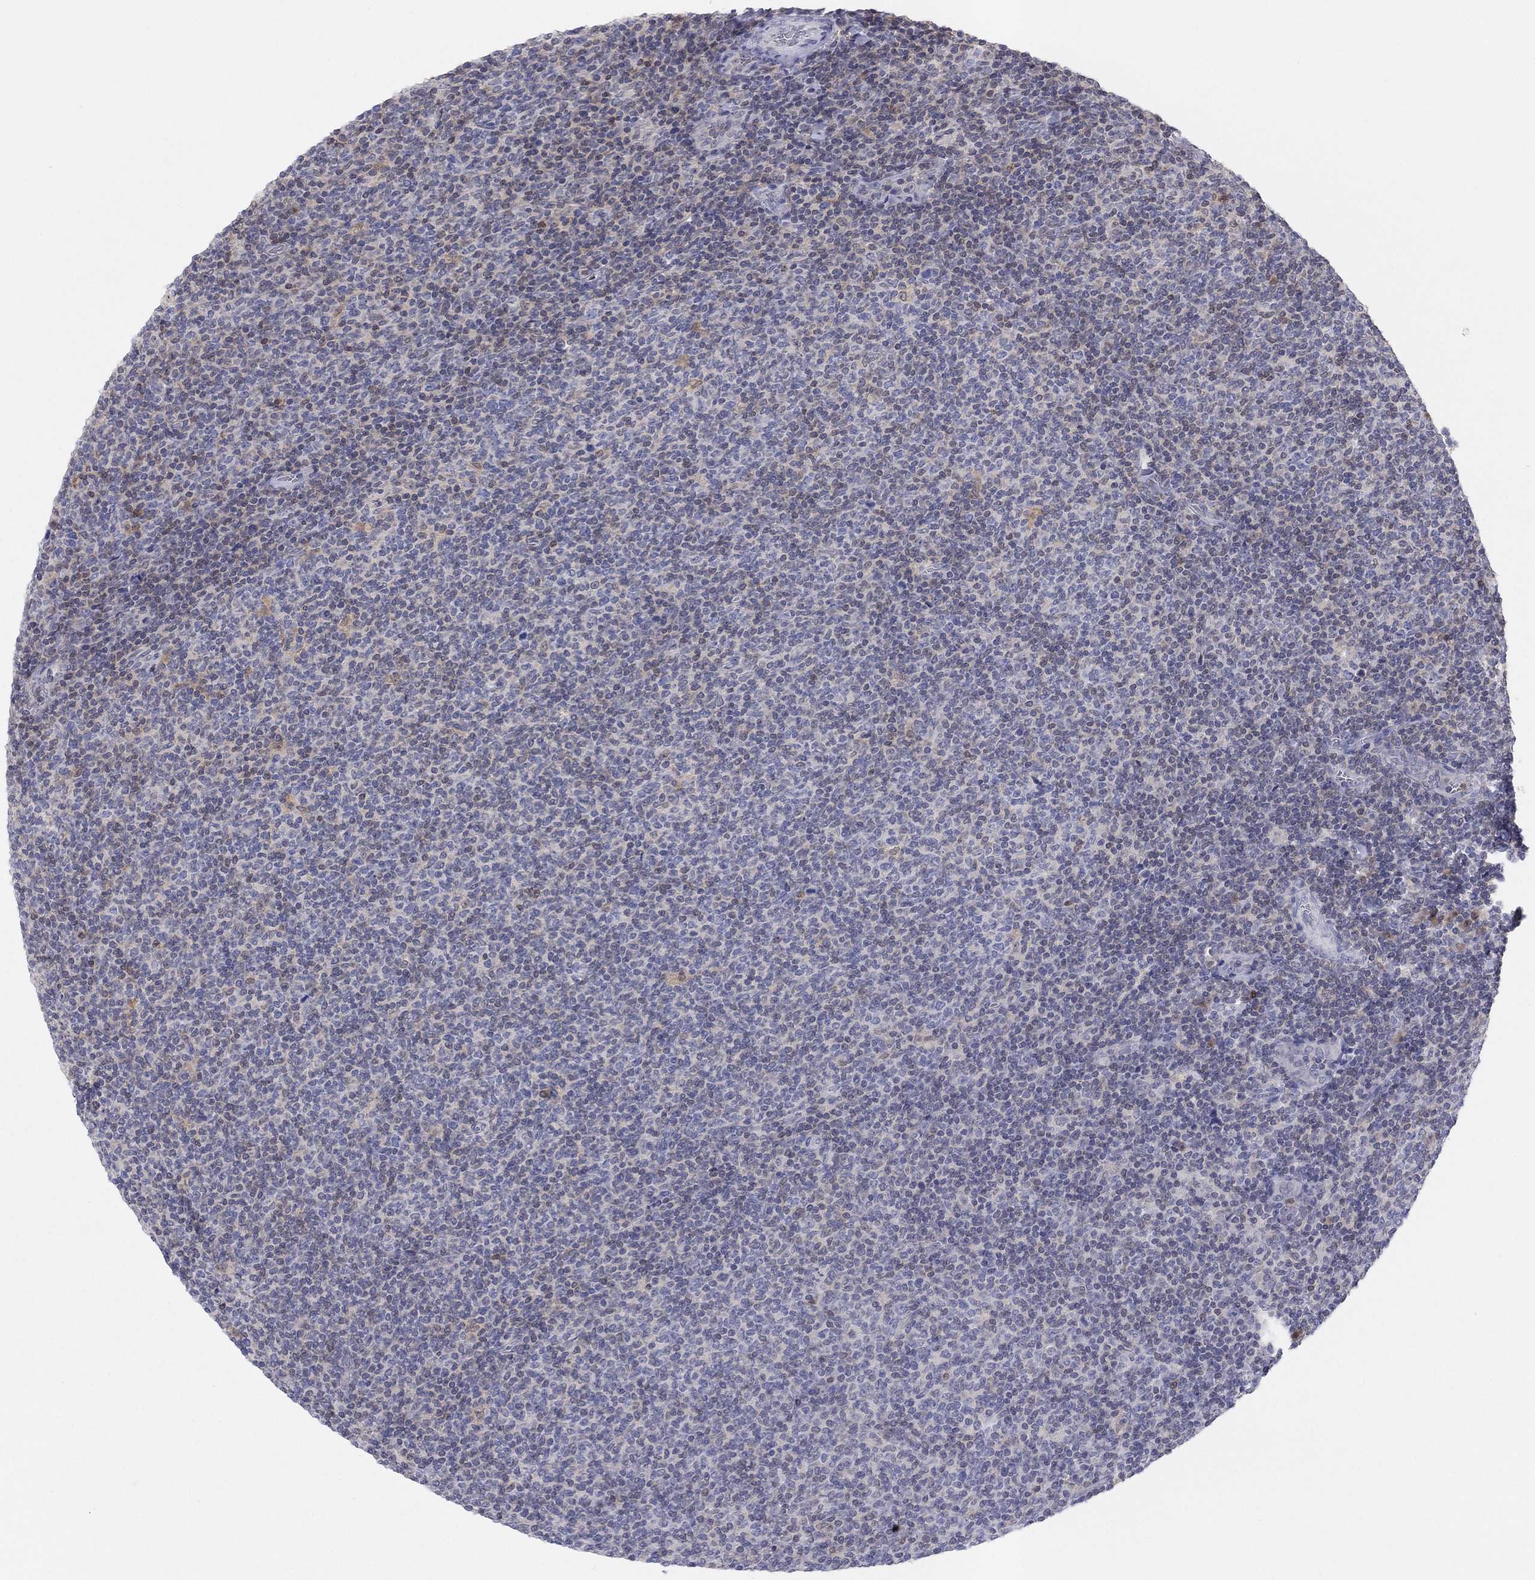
{"staining": {"intensity": "negative", "quantity": "none", "location": "none"}, "tissue": "lymphoma", "cell_type": "Tumor cells", "image_type": "cancer", "snomed": [{"axis": "morphology", "description": "Malignant lymphoma, non-Hodgkin's type, Low grade"}, {"axis": "topography", "description": "Lymph node"}], "caption": "The image demonstrates no significant positivity in tumor cells of malignant lymphoma, non-Hodgkin's type (low-grade). (DAB immunohistochemistry with hematoxylin counter stain).", "gene": "PDXK", "patient": {"sex": "male", "age": 52}}